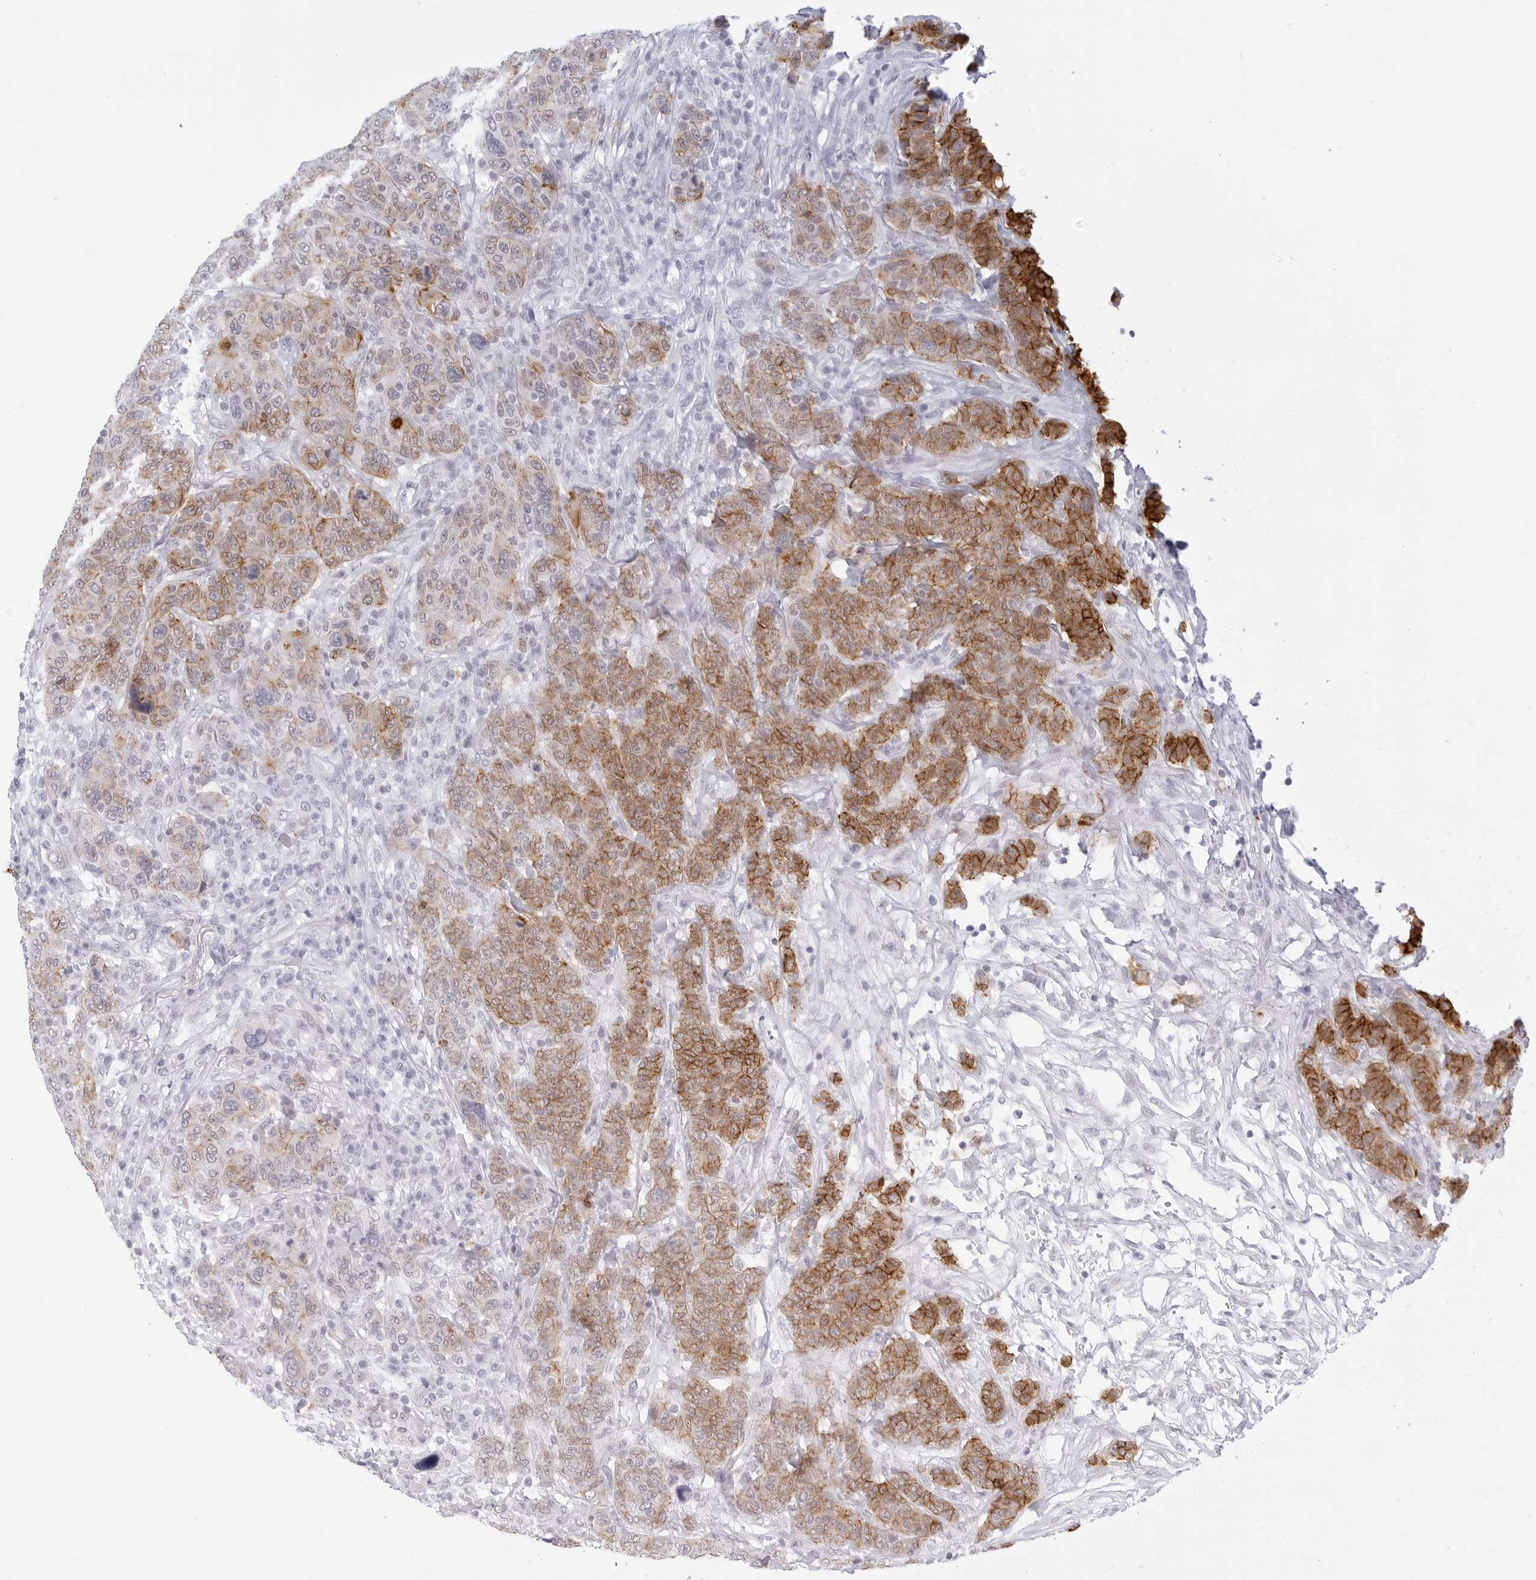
{"staining": {"intensity": "moderate", "quantity": "25%-75%", "location": "cytoplasmic/membranous"}, "tissue": "breast cancer", "cell_type": "Tumor cells", "image_type": "cancer", "snomed": [{"axis": "morphology", "description": "Duct carcinoma"}, {"axis": "topography", "description": "Breast"}], "caption": "DAB (3,3'-diaminobenzidine) immunohistochemical staining of human breast cancer (invasive ductal carcinoma) reveals moderate cytoplasmic/membranous protein staining in about 25%-75% of tumor cells.", "gene": "CDH1", "patient": {"sex": "female", "age": 37}}